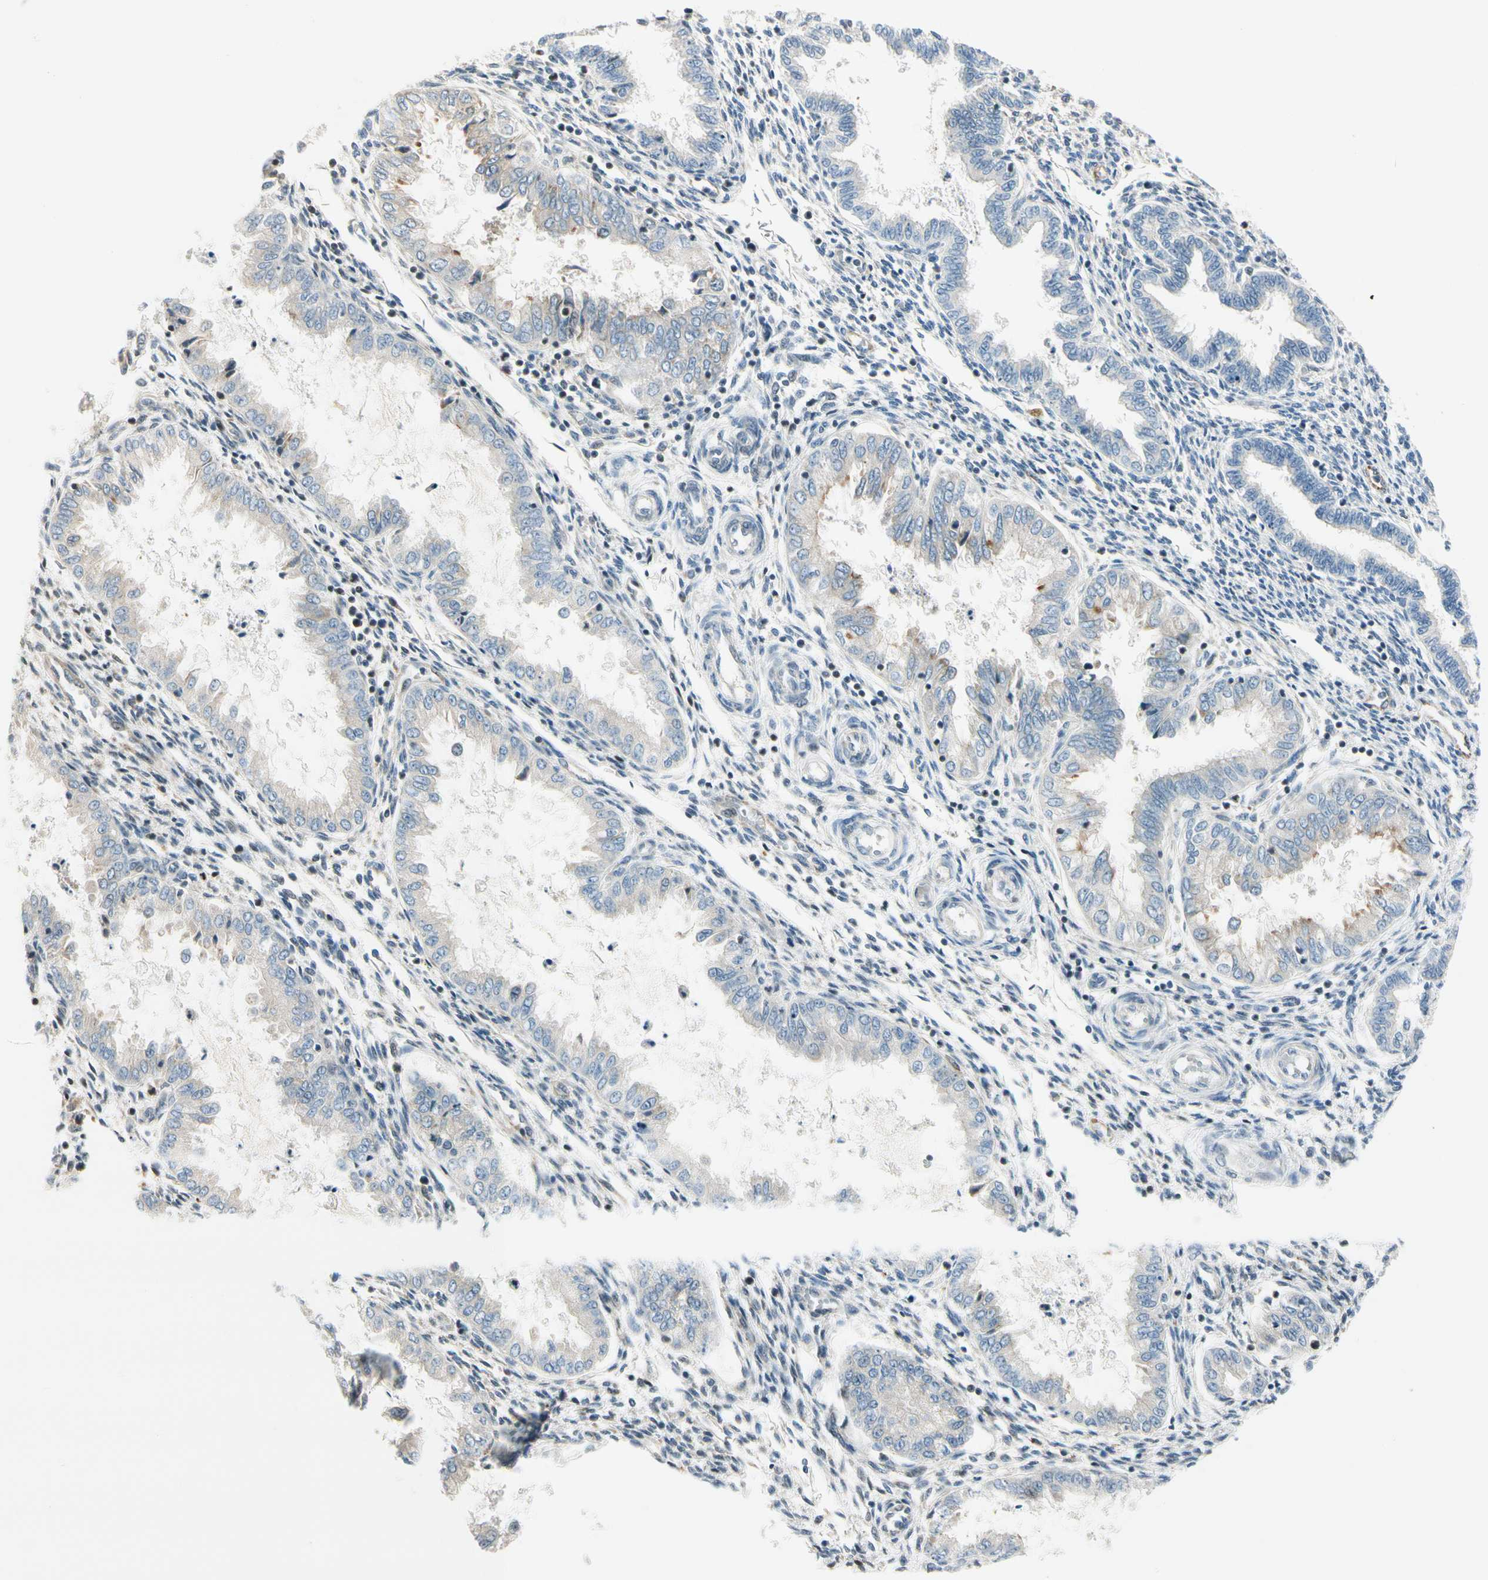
{"staining": {"intensity": "weak", "quantity": "<25%", "location": "cytoplasmic/membranous"}, "tissue": "endometrium", "cell_type": "Cells in endometrial stroma", "image_type": "normal", "snomed": [{"axis": "morphology", "description": "Normal tissue, NOS"}, {"axis": "topography", "description": "Endometrium"}], "caption": "Immunohistochemistry (IHC) of normal human endometrium displays no expression in cells in endometrial stroma. (DAB (3,3'-diaminobenzidine) immunohistochemistry (IHC) with hematoxylin counter stain).", "gene": "NPDC1", "patient": {"sex": "female", "age": 33}}